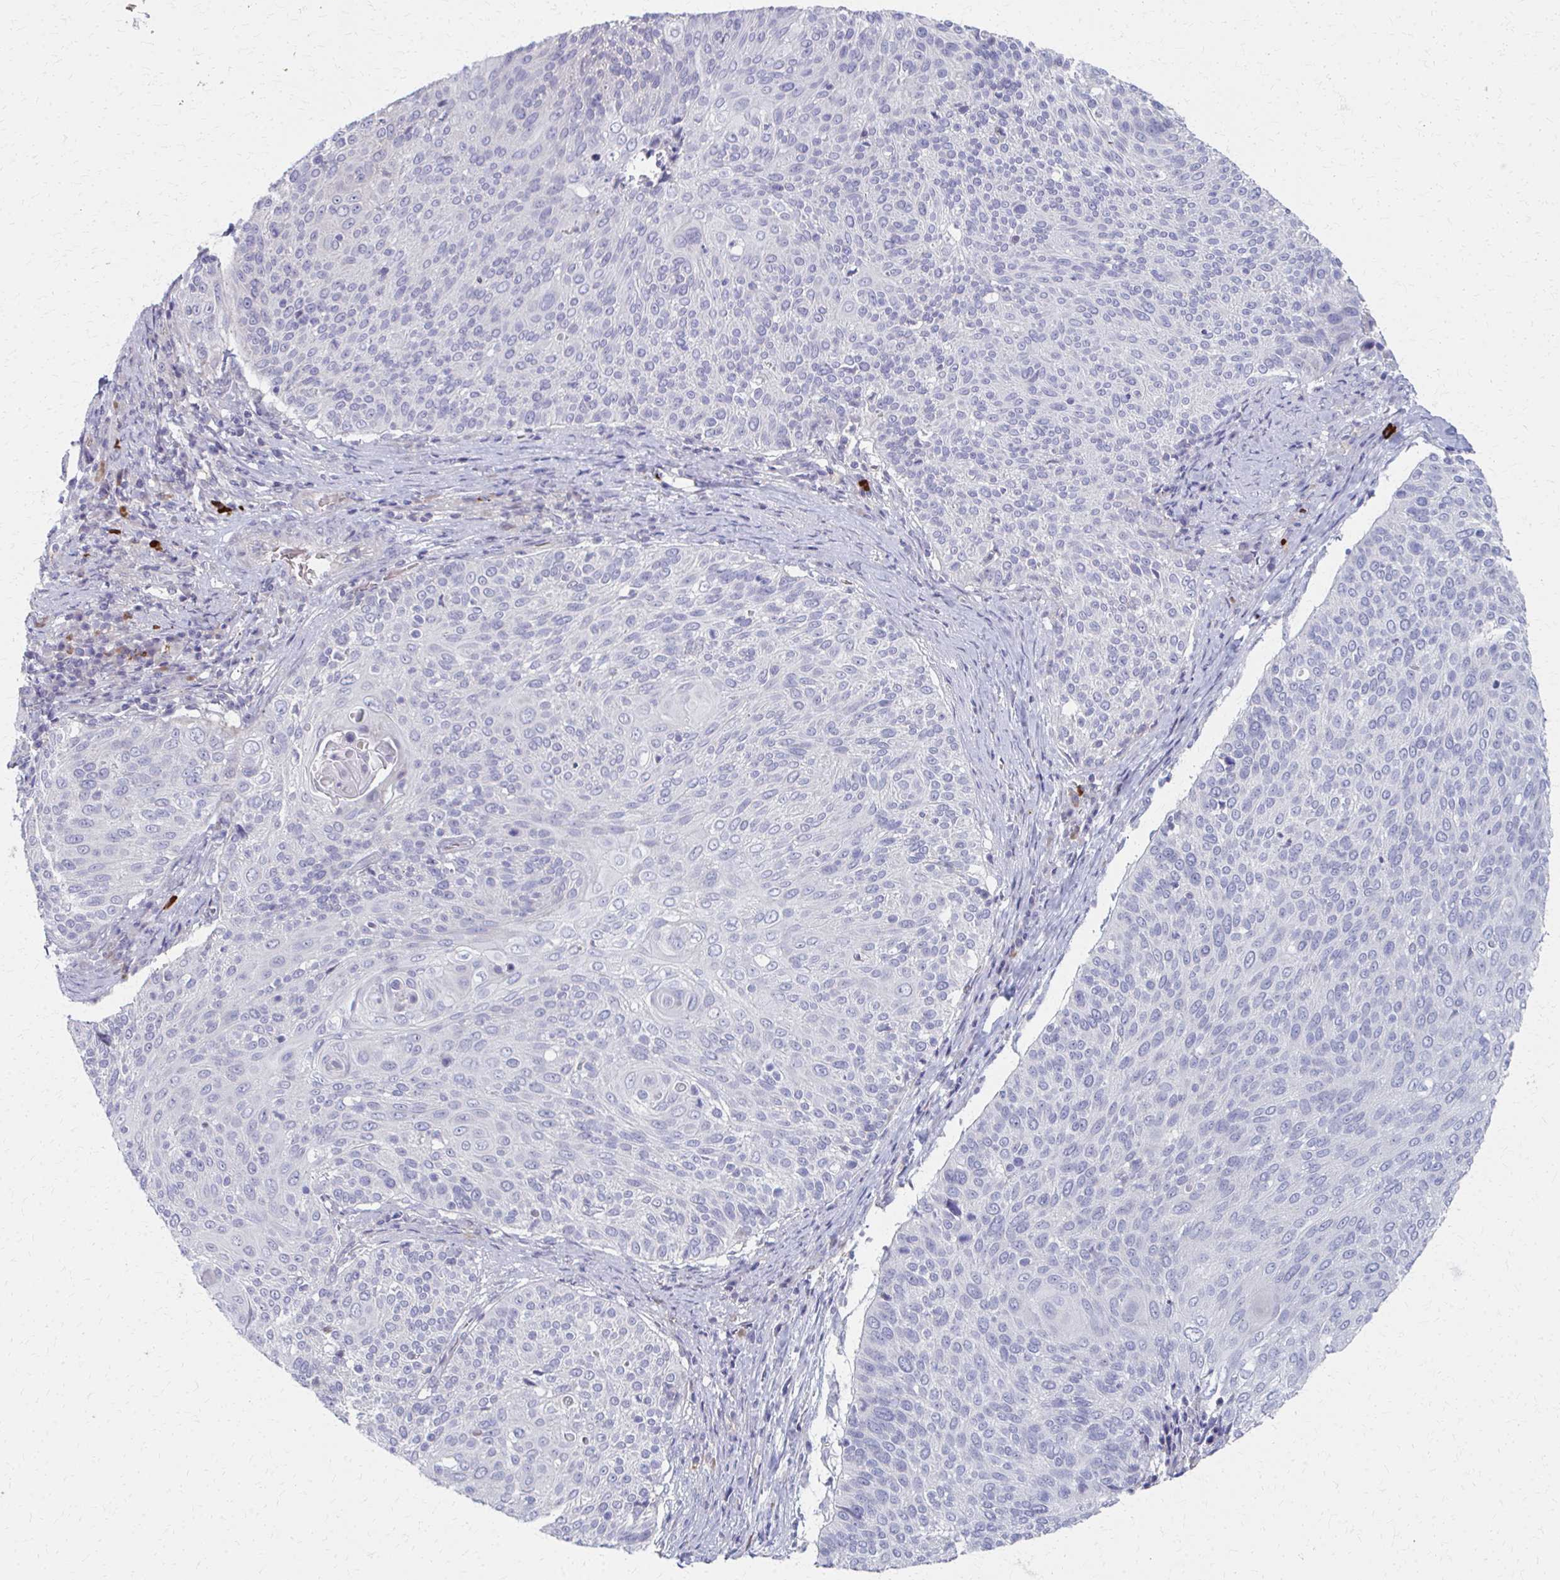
{"staining": {"intensity": "negative", "quantity": "none", "location": "none"}, "tissue": "breast cancer", "cell_type": "Tumor cells", "image_type": "cancer", "snomed": [{"axis": "morphology", "description": "Duct carcinoma"}, {"axis": "topography", "description": "Breast"}], "caption": "The histopathology image demonstrates no significant expression in tumor cells of intraductal carcinoma (breast).", "gene": "MS4A2", "patient": {"sex": "female", "age": 54}}